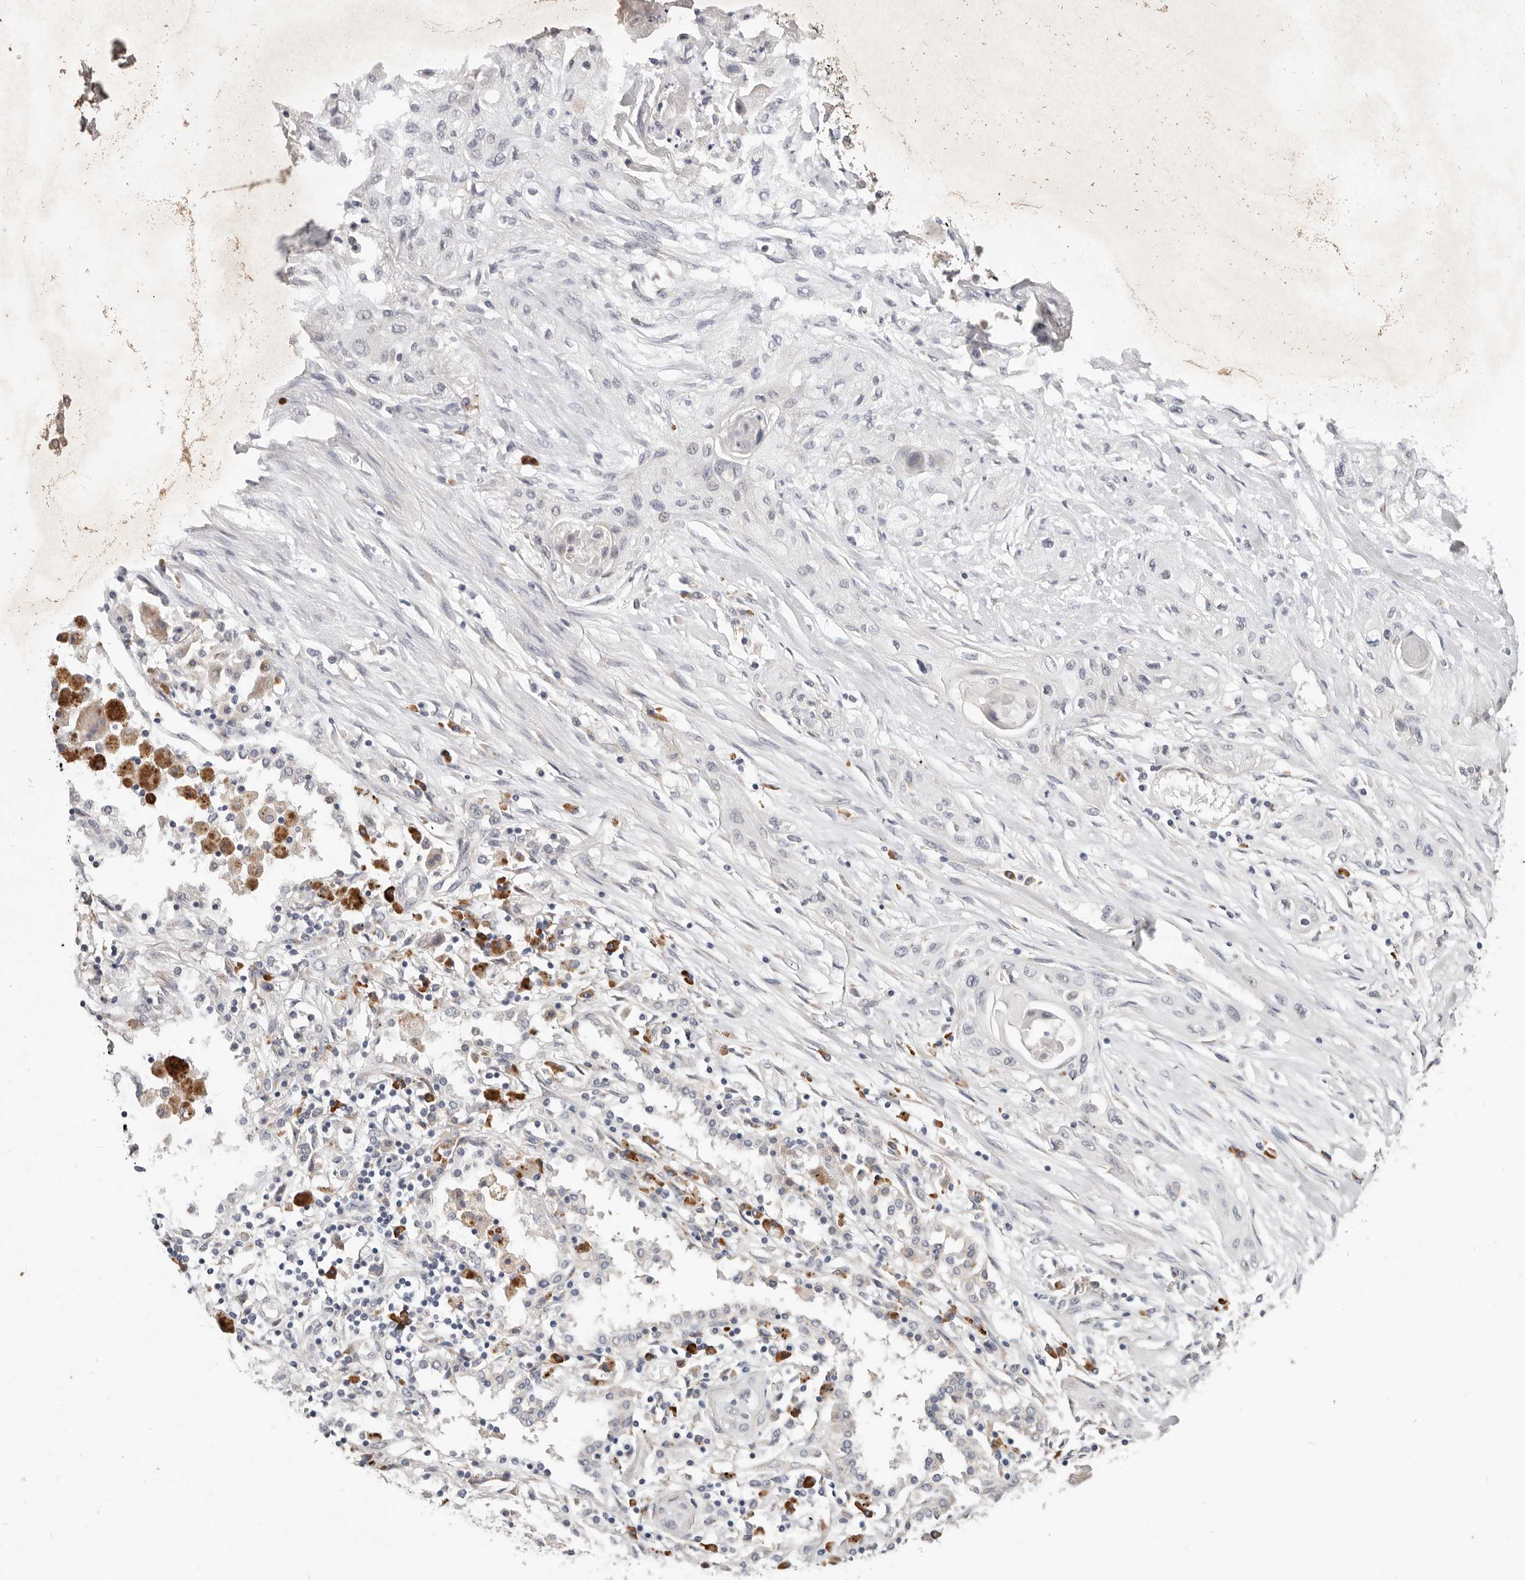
{"staining": {"intensity": "negative", "quantity": "none", "location": "none"}, "tissue": "lung cancer", "cell_type": "Tumor cells", "image_type": "cancer", "snomed": [{"axis": "morphology", "description": "Squamous cell carcinoma, NOS"}, {"axis": "topography", "description": "Lung"}], "caption": "A high-resolution histopathology image shows immunohistochemistry staining of lung cancer, which exhibits no significant expression in tumor cells.", "gene": "WDR77", "patient": {"sex": "female", "age": 47}}